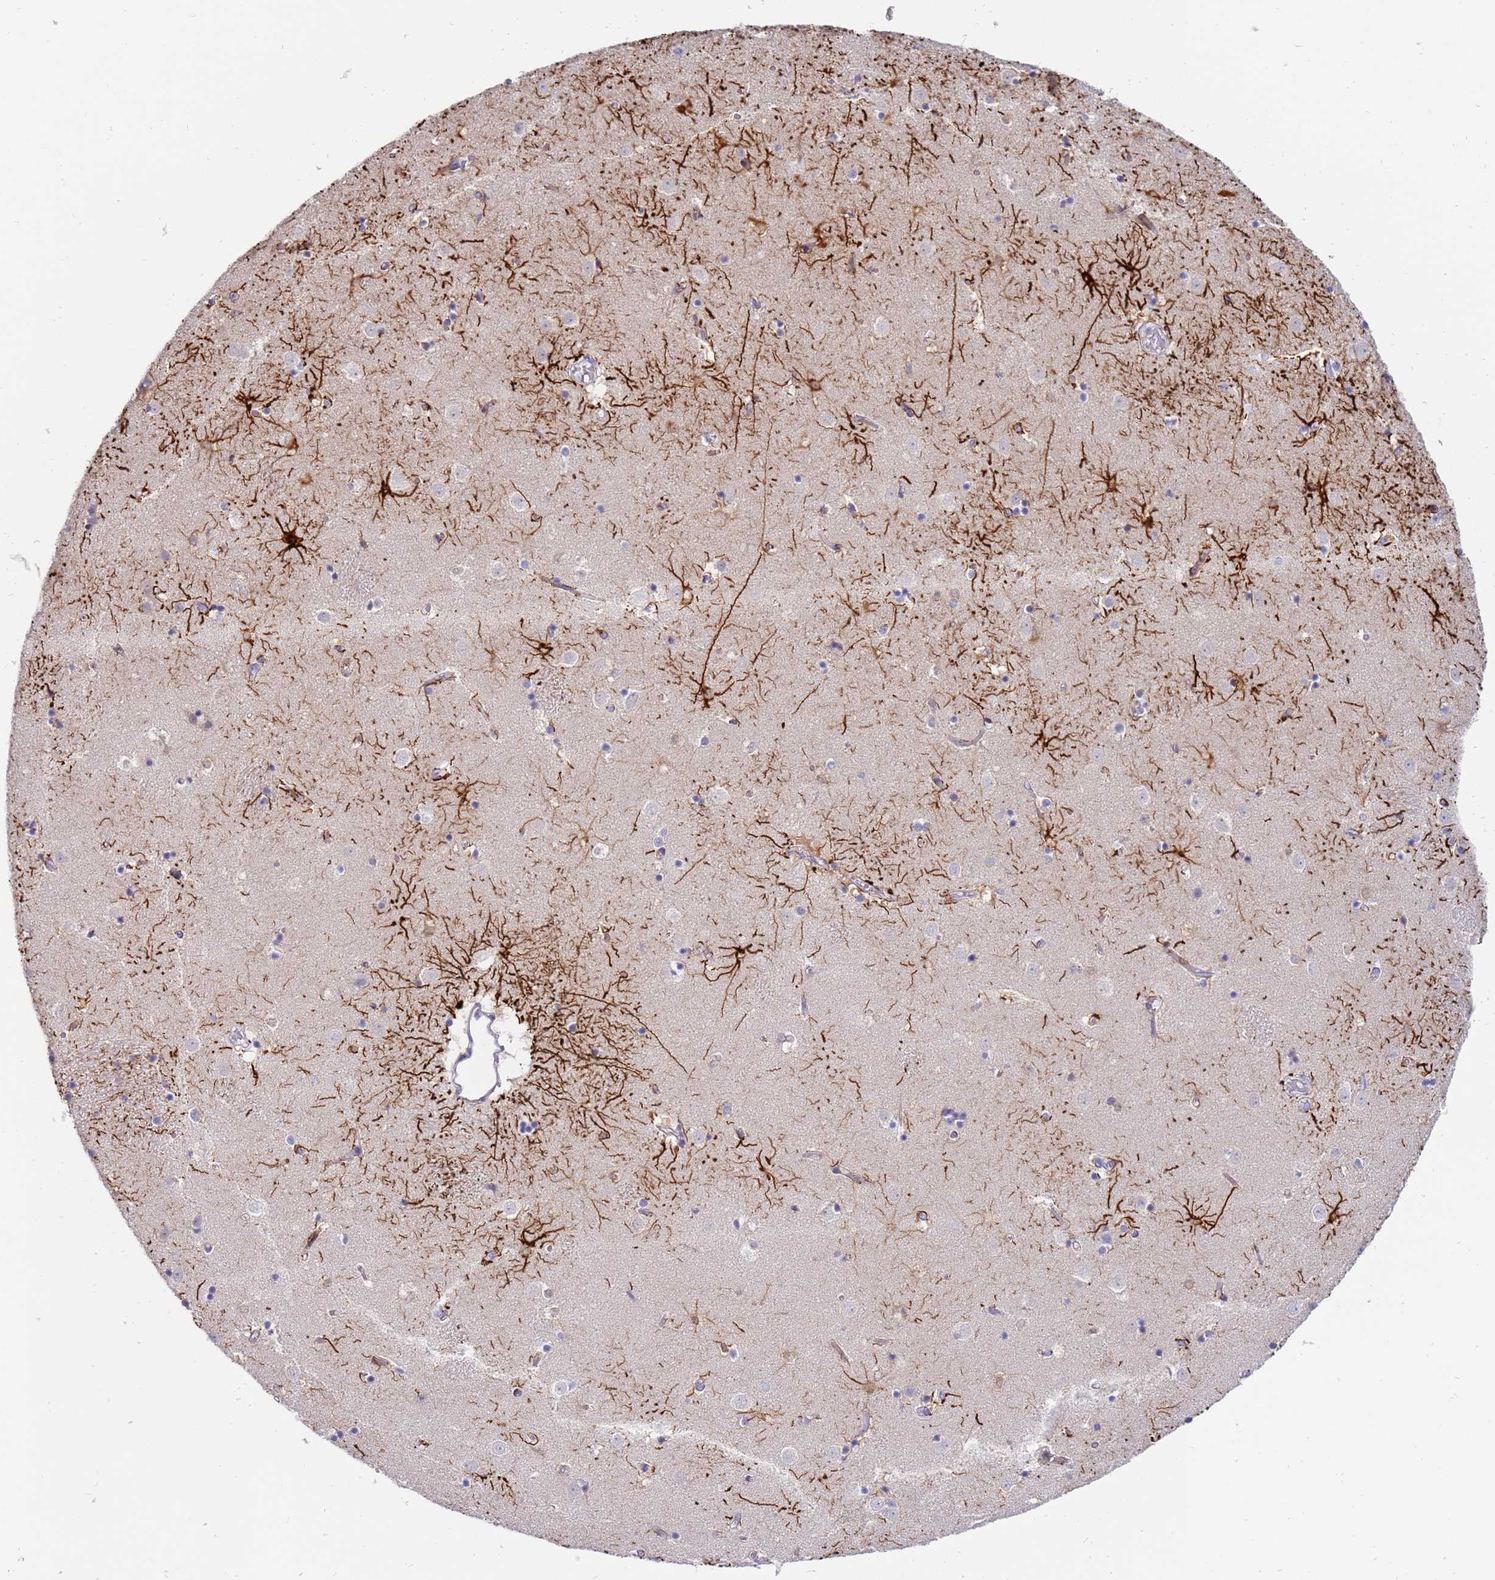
{"staining": {"intensity": "strong", "quantity": "<25%", "location": "cytoplasmic/membranous"}, "tissue": "caudate", "cell_type": "Glial cells", "image_type": "normal", "snomed": [{"axis": "morphology", "description": "Normal tissue, NOS"}, {"axis": "topography", "description": "Lateral ventricle wall"}], "caption": "A medium amount of strong cytoplasmic/membranous staining is seen in approximately <25% of glial cells in benign caudate.", "gene": "STK25", "patient": {"sex": "female", "age": 52}}